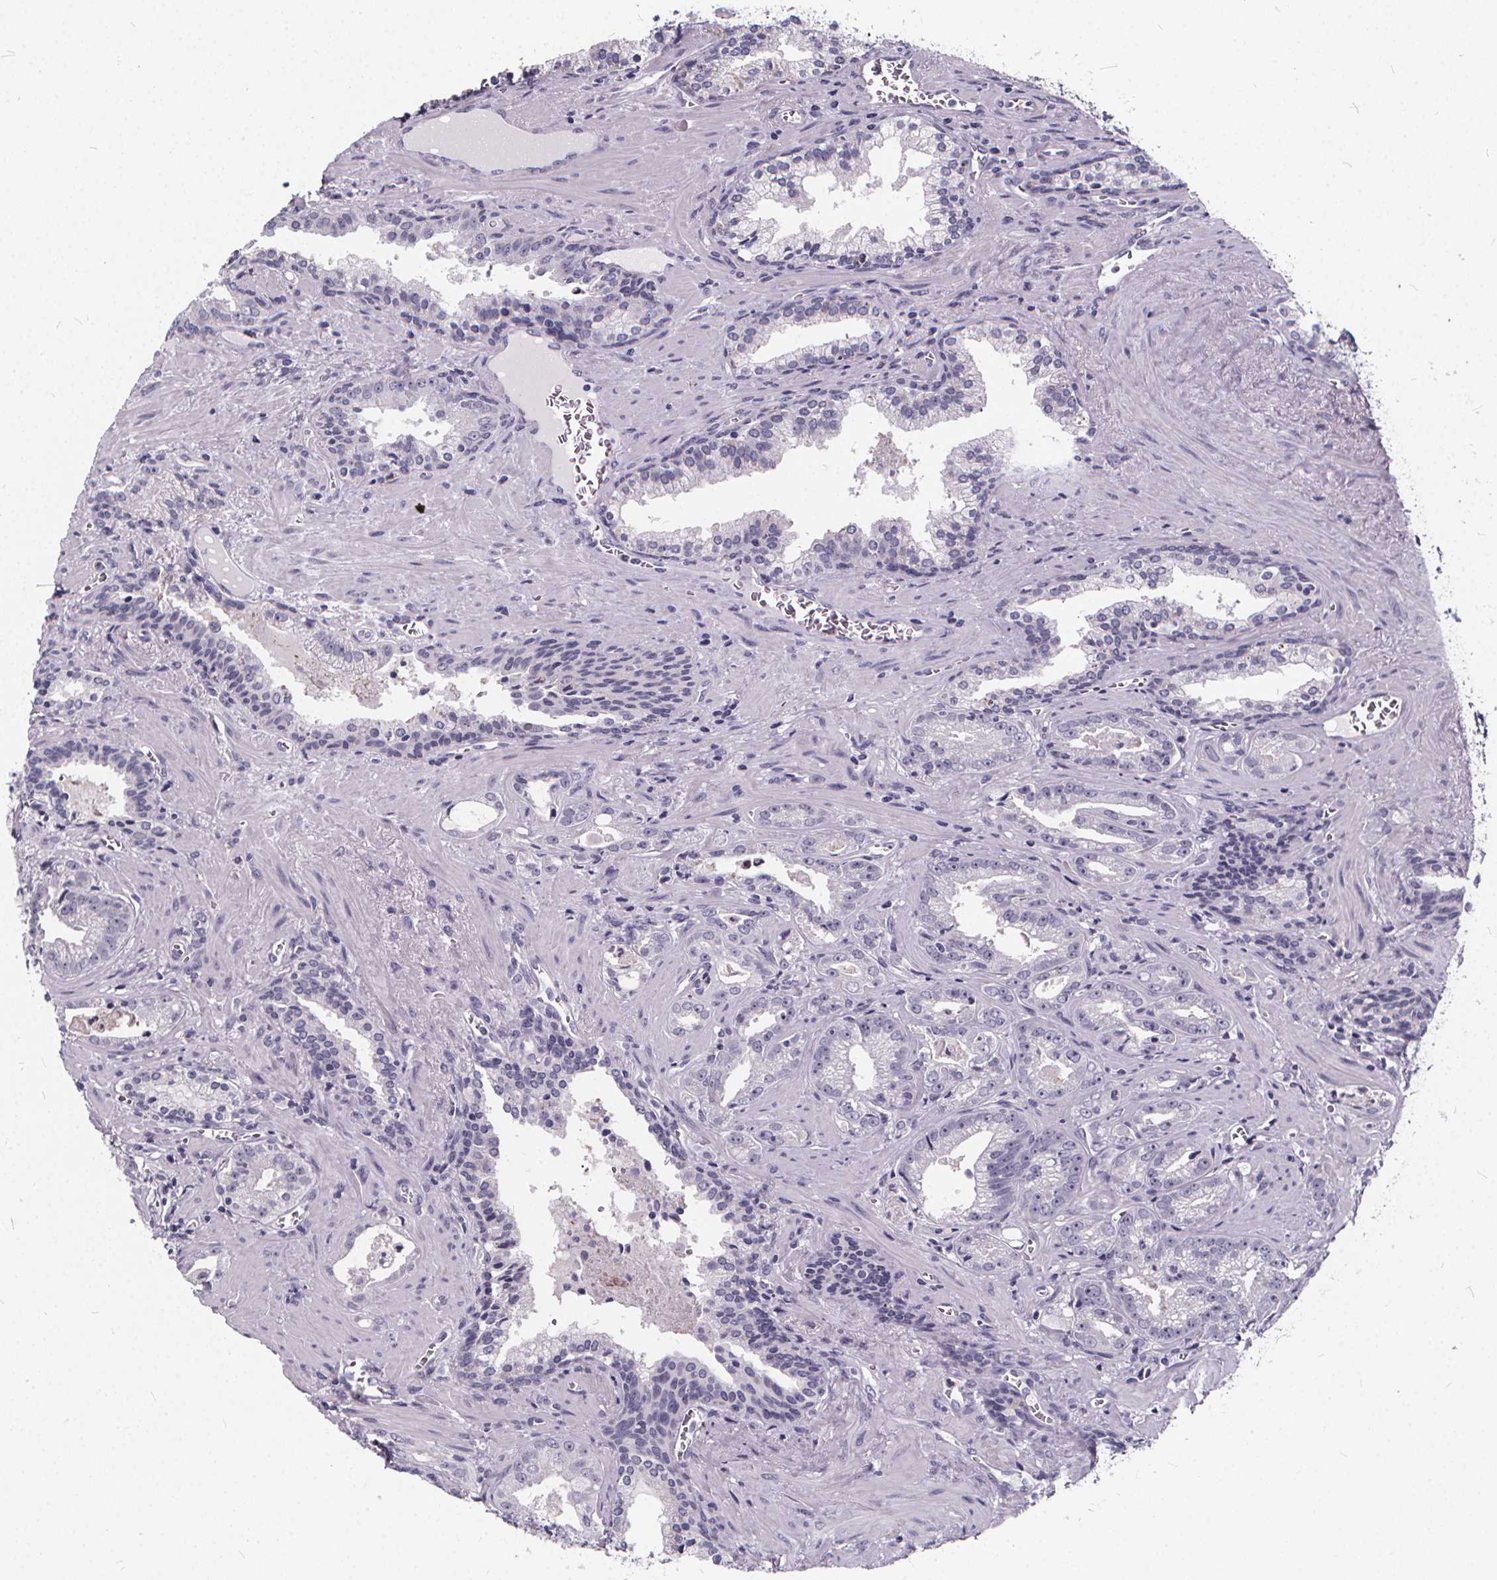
{"staining": {"intensity": "negative", "quantity": "none", "location": "none"}, "tissue": "prostate cancer", "cell_type": "Tumor cells", "image_type": "cancer", "snomed": [{"axis": "morphology", "description": "Adenocarcinoma, High grade"}, {"axis": "topography", "description": "Prostate"}], "caption": "The micrograph demonstrates no significant positivity in tumor cells of prostate high-grade adenocarcinoma. The staining is performed using DAB (3,3'-diaminobenzidine) brown chromogen with nuclei counter-stained in using hematoxylin.", "gene": "SPEF2", "patient": {"sex": "male", "age": 68}}